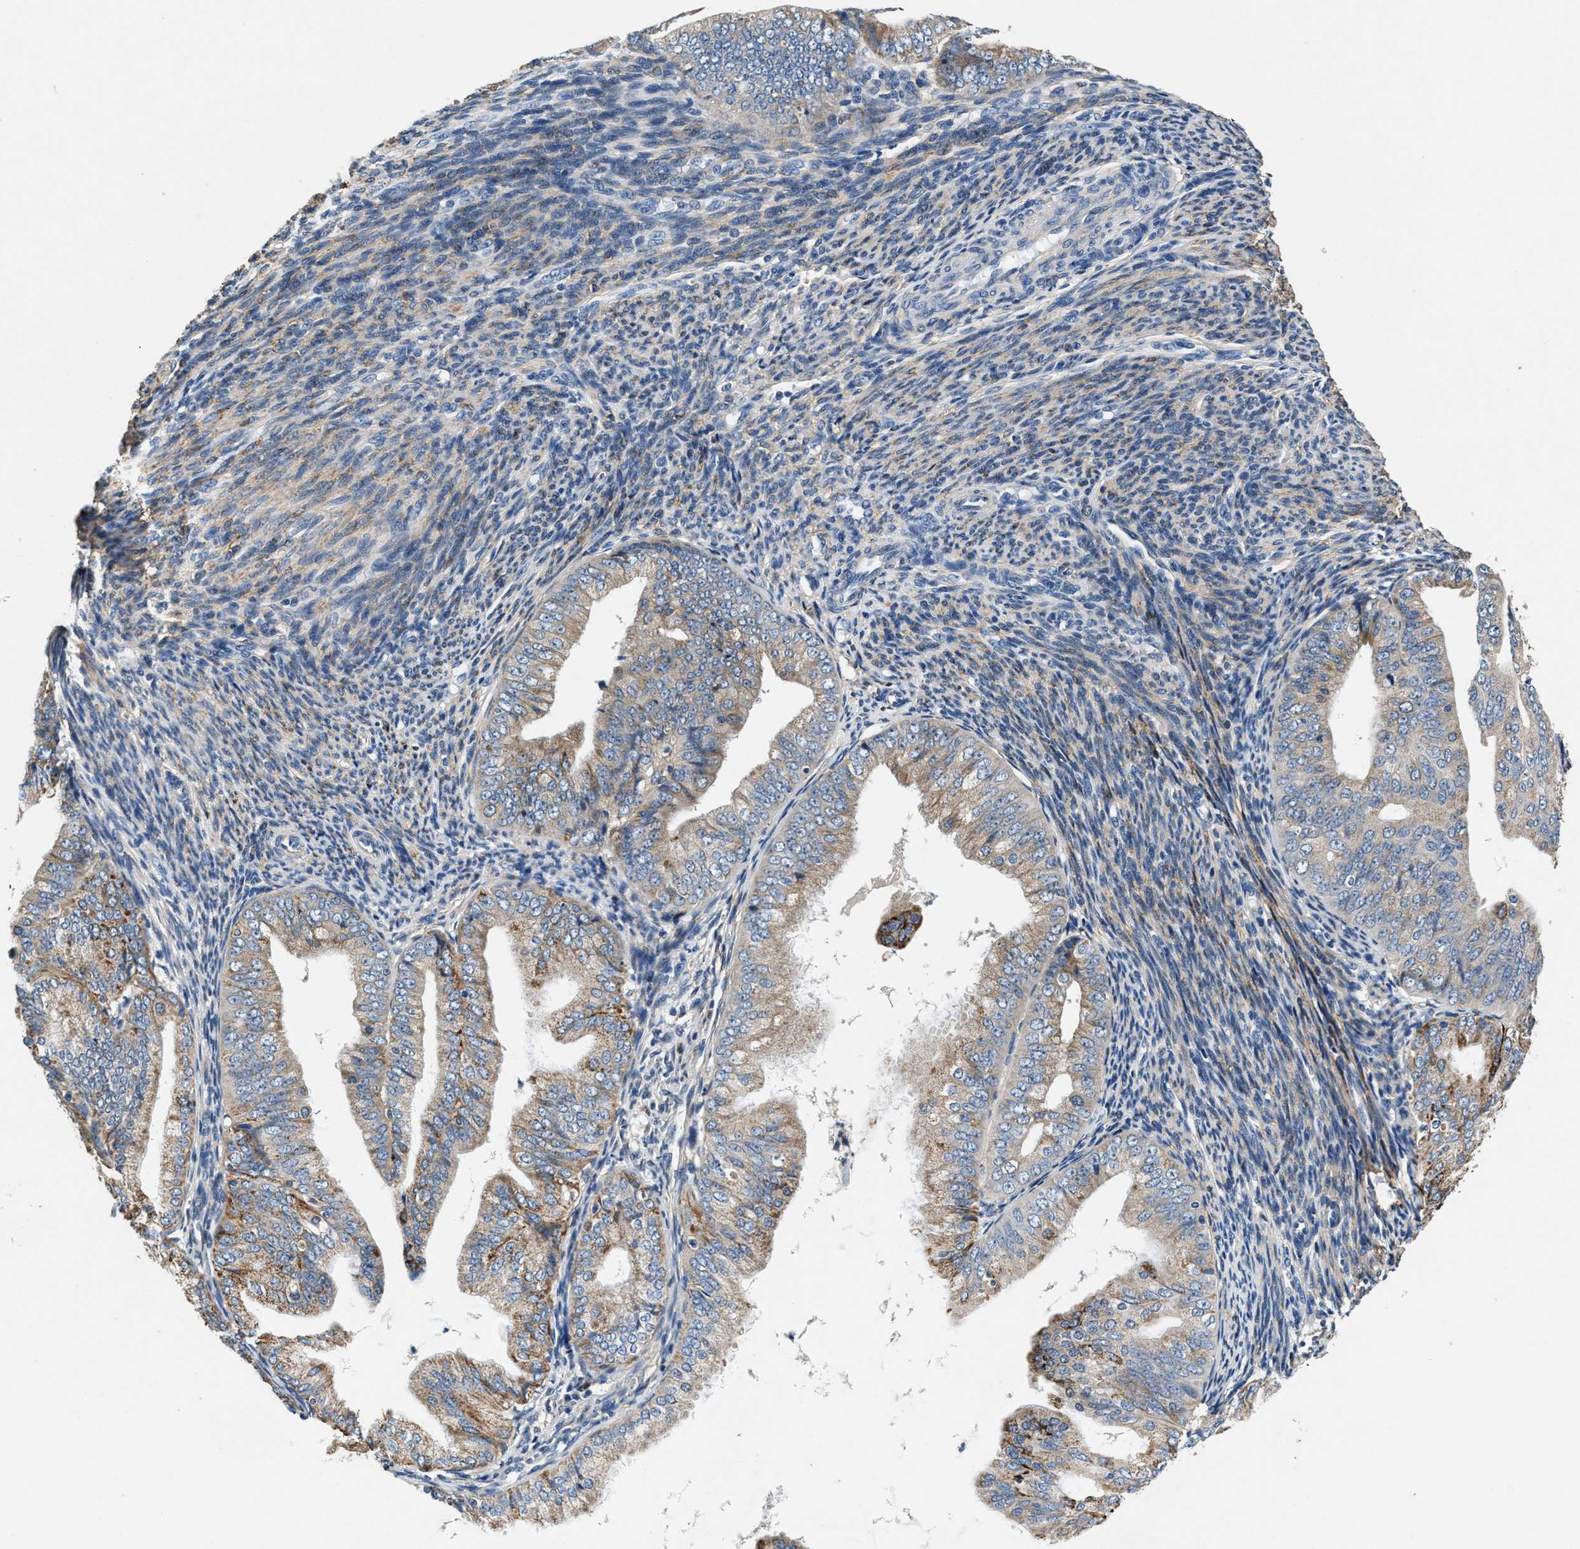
{"staining": {"intensity": "moderate", "quantity": "25%-75%", "location": "cytoplasmic/membranous"}, "tissue": "endometrial cancer", "cell_type": "Tumor cells", "image_type": "cancer", "snomed": [{"axis": "morphology", "description": "Adenocarcinoma, NOS"}, {"axis": "topography", "description": "Endometrium"}], "caption": "IHC of human endometrial cancer (adenocarcinoma) demonstrates medium levels of moderate cytoplasmic/membranous expression in about 25%-75% of tumor cells. IHC stains the protein in brown and the nuclei are stained blue.", "gene": "PRTFDC1", "patient": {"sex": "female", "age": 63}}